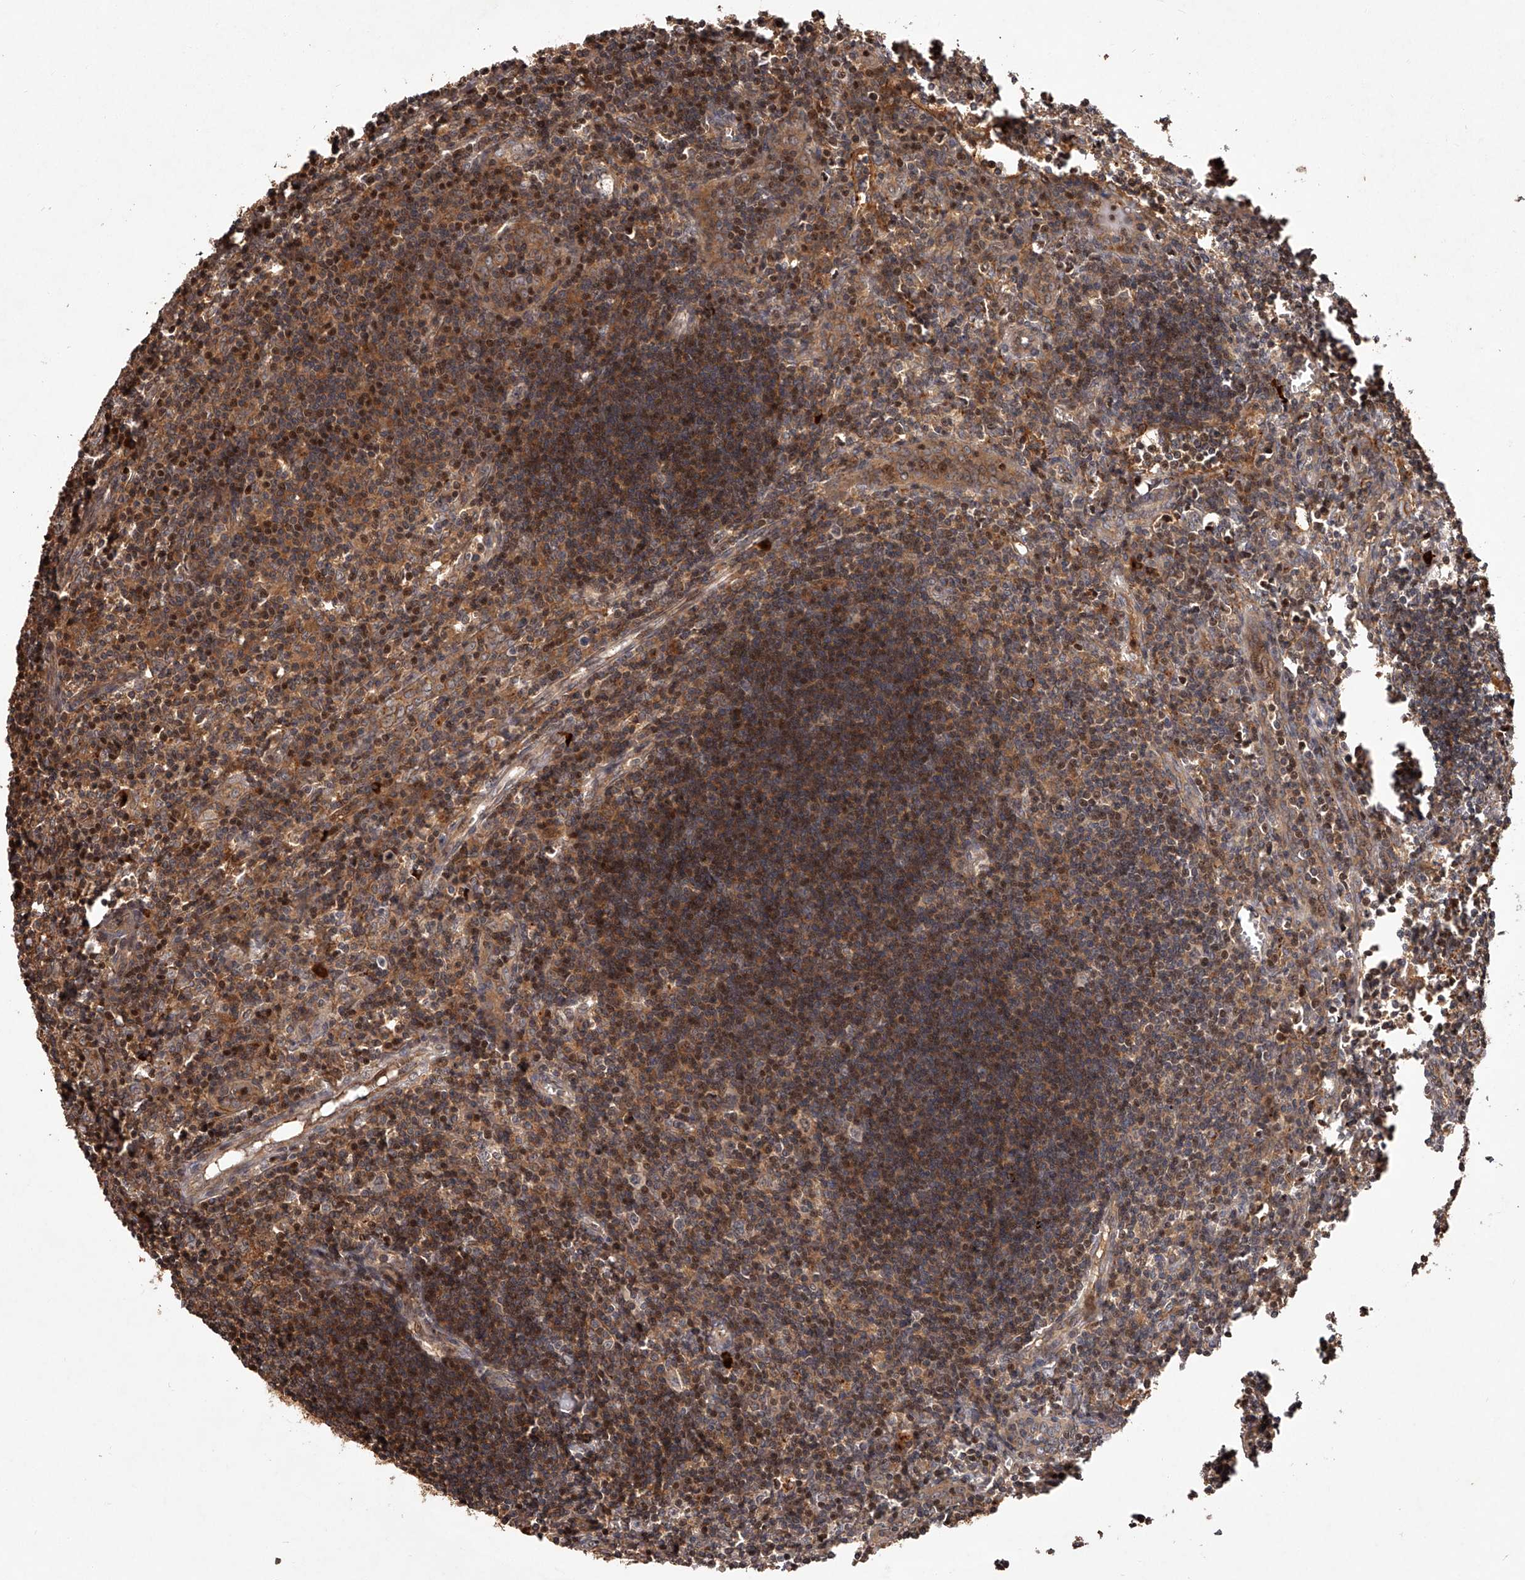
{"staining": {"intensity": "strong", "quantity": ">75%", "location": "cytoplasmic/membranous"}, "tissue": "lymph node", "cell_type": "Germinal center cells", "image_type": "normal", "snomed": [{"axis": "morphology", "description": "Normal tissue, NOS"}, {"axis": "morphology", "description": "Malignant melanoma, Metastatic site"}, {"axis": "topography", "description": "Lymph node"}], "caption": "An IHC photomicrograph of unremarkable tissue is shown. Protein staining in brown highlights strong cytoplasmic/membranous positivity in lymph node within germinal center cells. (DAB = brown stain, brightfield microscopy at high magnification).", "gene": "CRYZL1", "patient": {"sex": "male", "age": 41}}